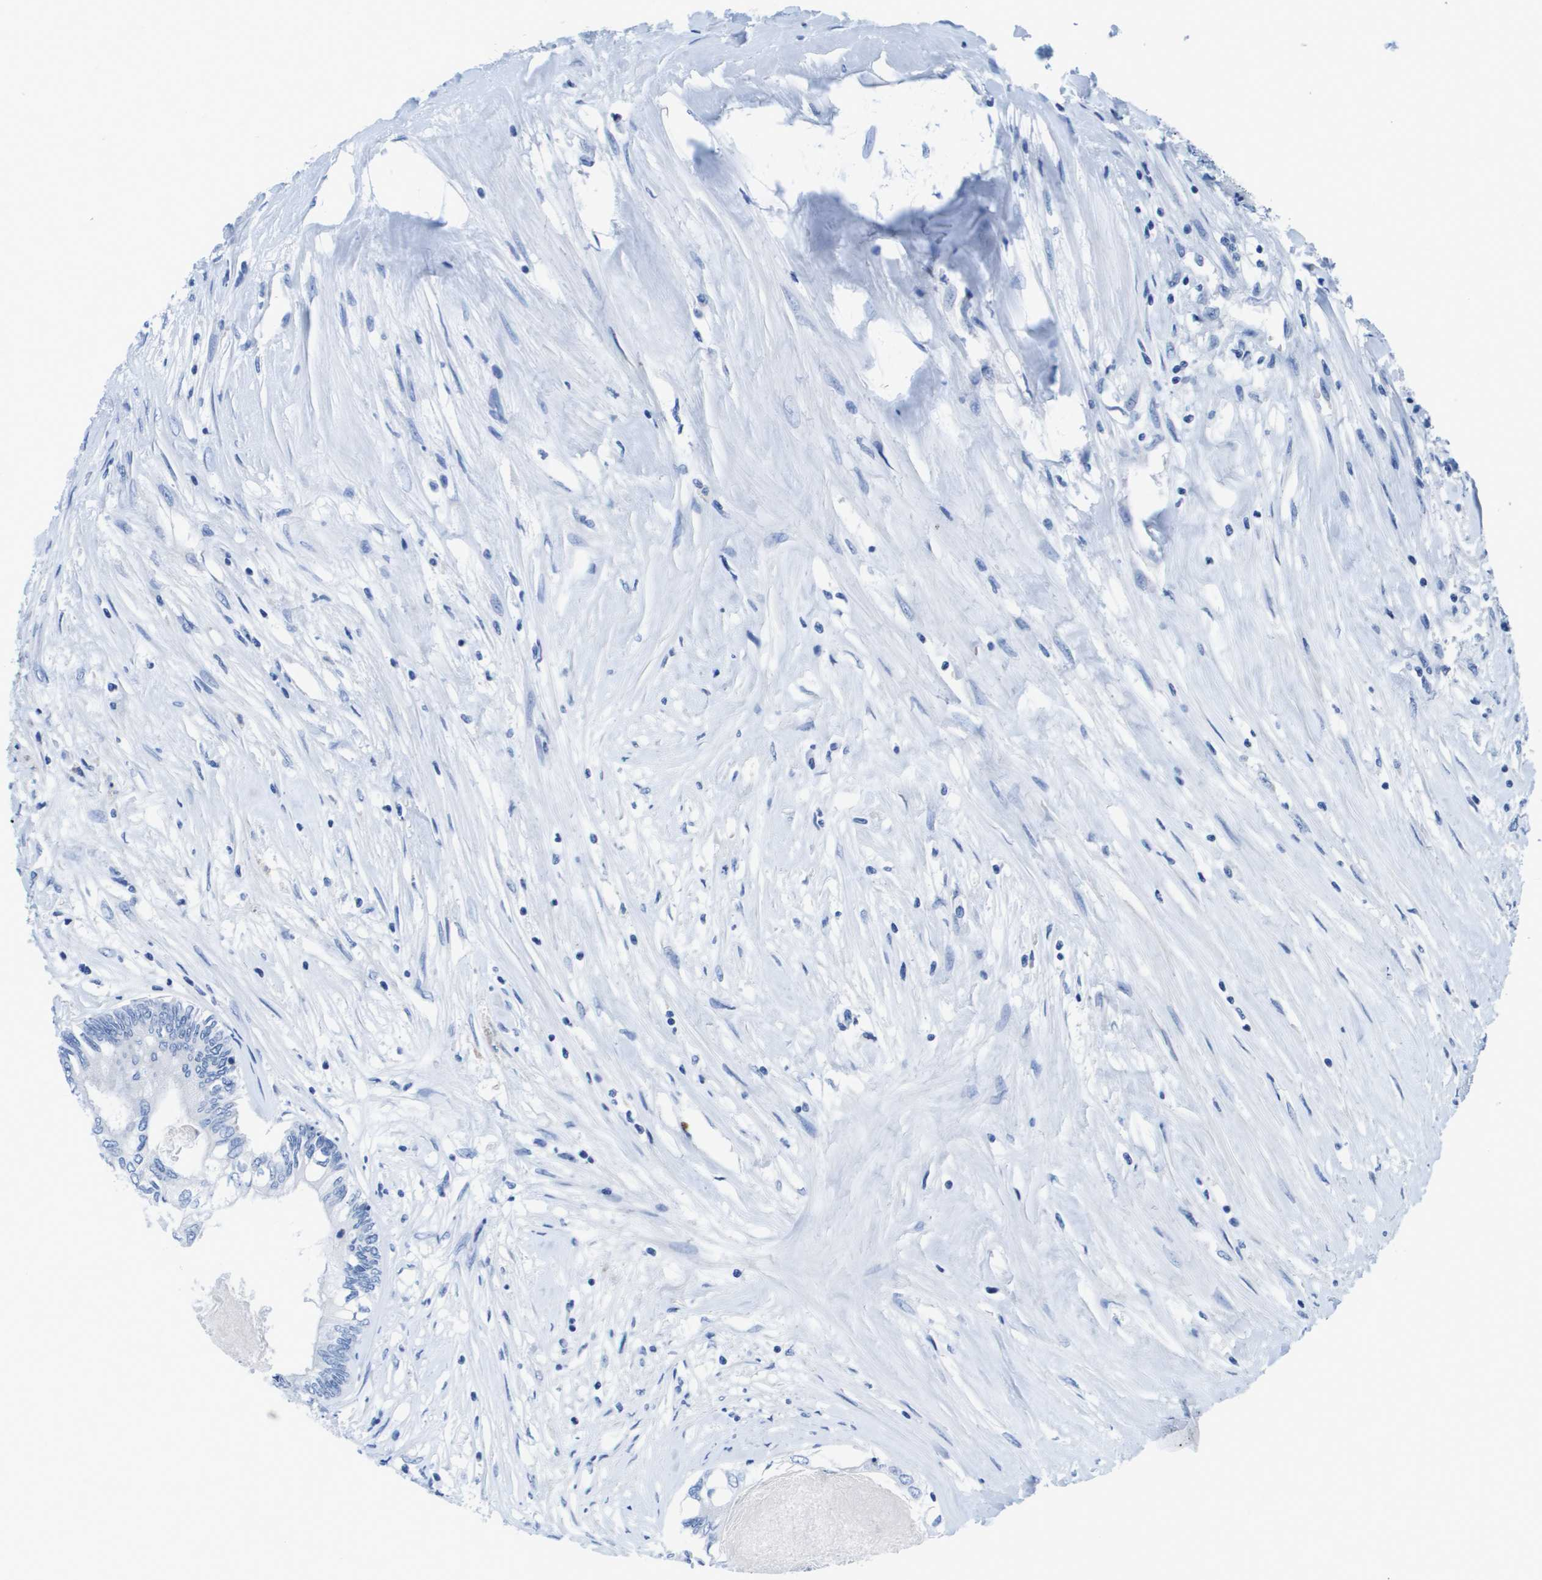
{"staining": {"intensity": "negative", "quantity": "none", "location": "none"}, "tissue": "colorectal cancer", "cell_type": "Tumor cells", "image_type": "cancer", "snomed": [{"axis": "morphology", "description": "Adenocarcinoma, NOS"}, {"axis": "topography", "description": "Rectum"}], "caption": "Immunohistochemistry (IHC) image of colorectal cancer (adenocarcinoma) stained for a protein (brown), which demonstrates no staining in tumor cells.", "gene": "APOA1", "patient": {"sex": "male", "age": 63}}